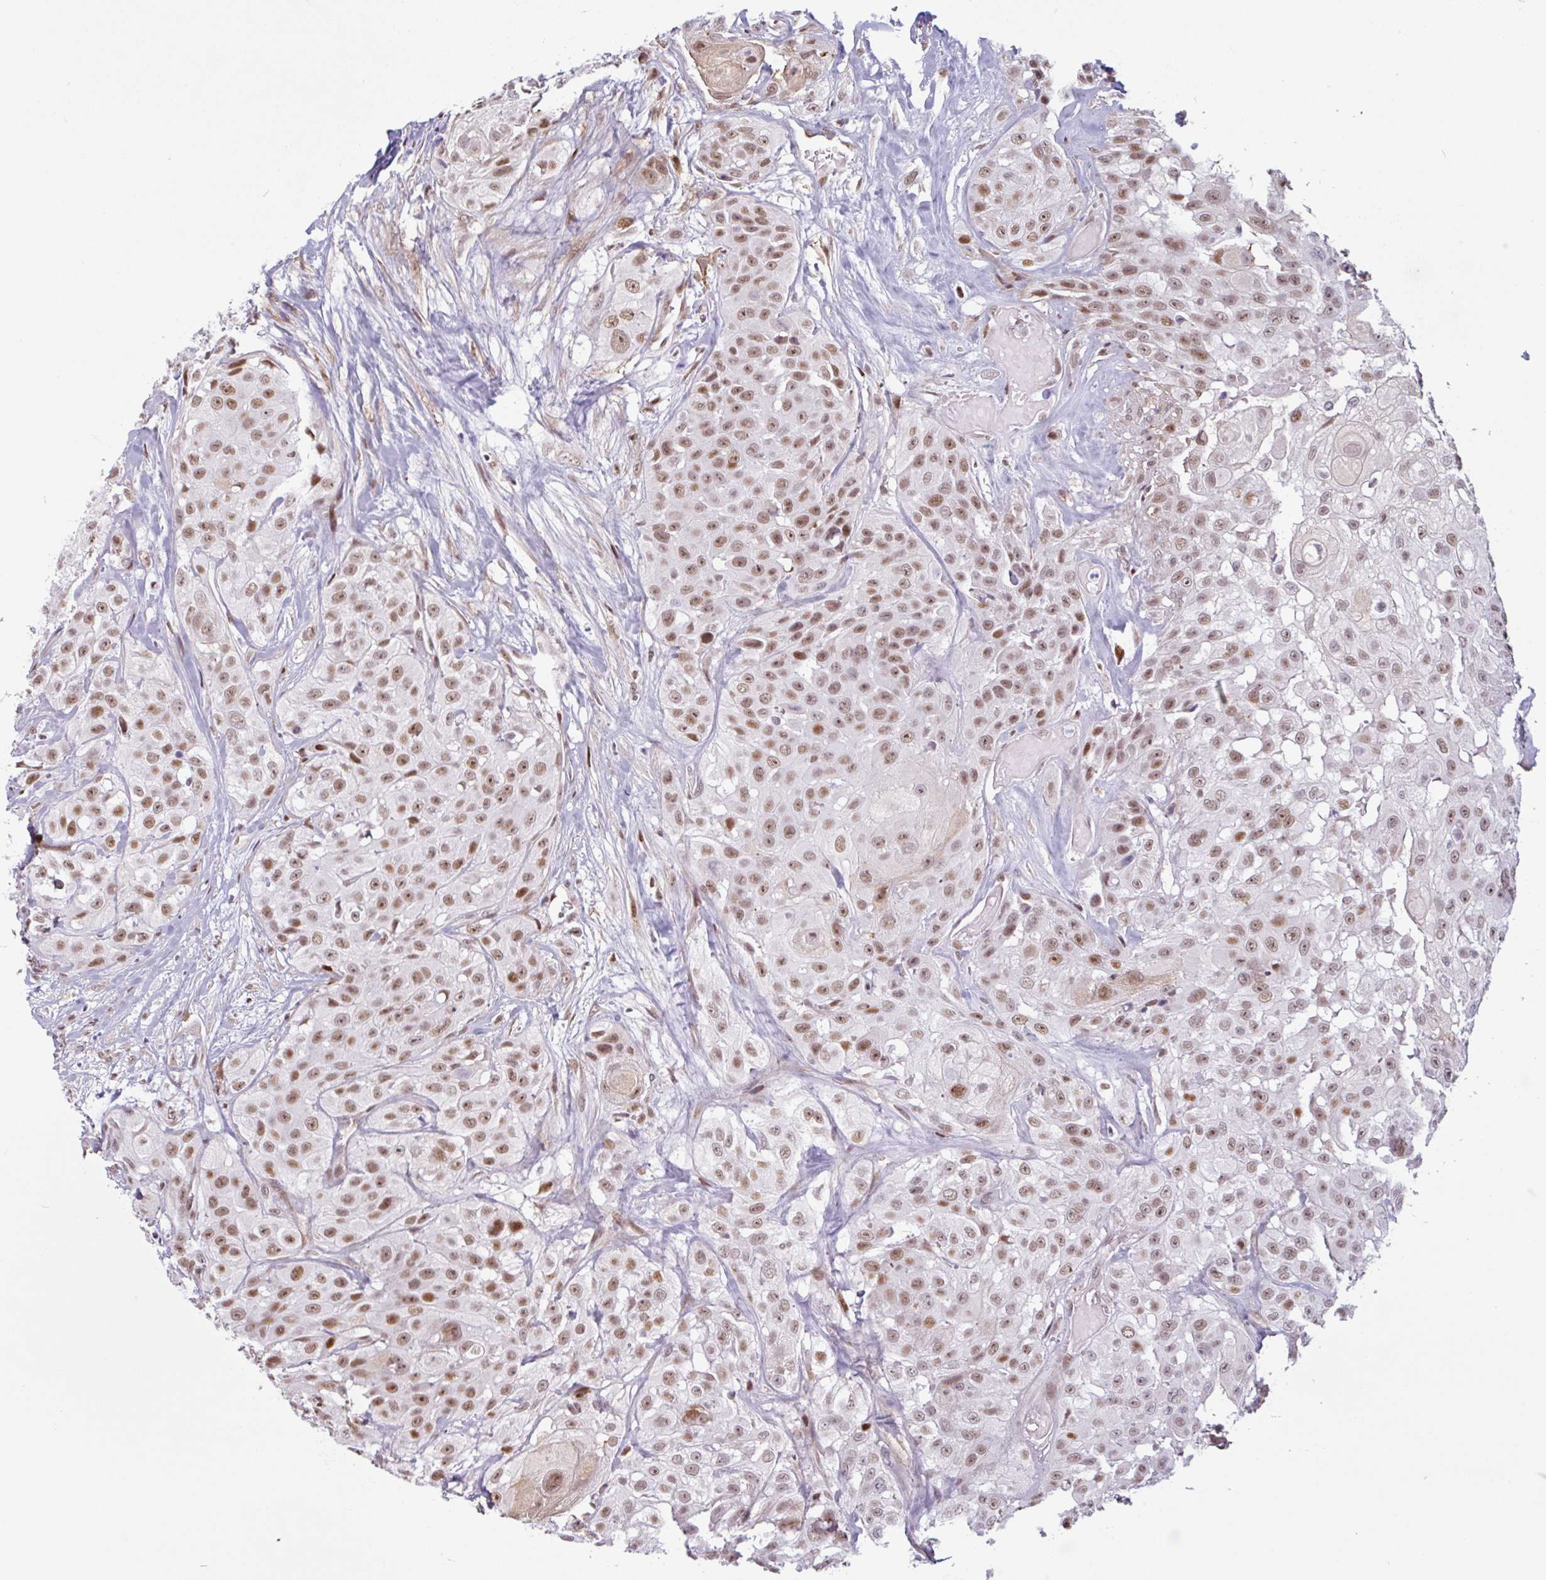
{"staining": {"intensity": "moderate", "quantity": ">75%", "location": "nuclear"}, "tissue": "head and neck cancer", "cell_type": "Tumor cells", "image_type": "cancer", "snomed": [{"axis": "morphology", "description": "Squamous cell carcinoma, NOS"}, {"axis": "topography", "description": "Head-Neck"}], "caption": "Head and neck cancer (squamous cell carcinoma) stained with immunohistochemistry demonstrates moderate nuclear positivity in about >75% of tumor cells.", "gene": "TMEM119", "patient": {"sex": "male", "age": 83}}